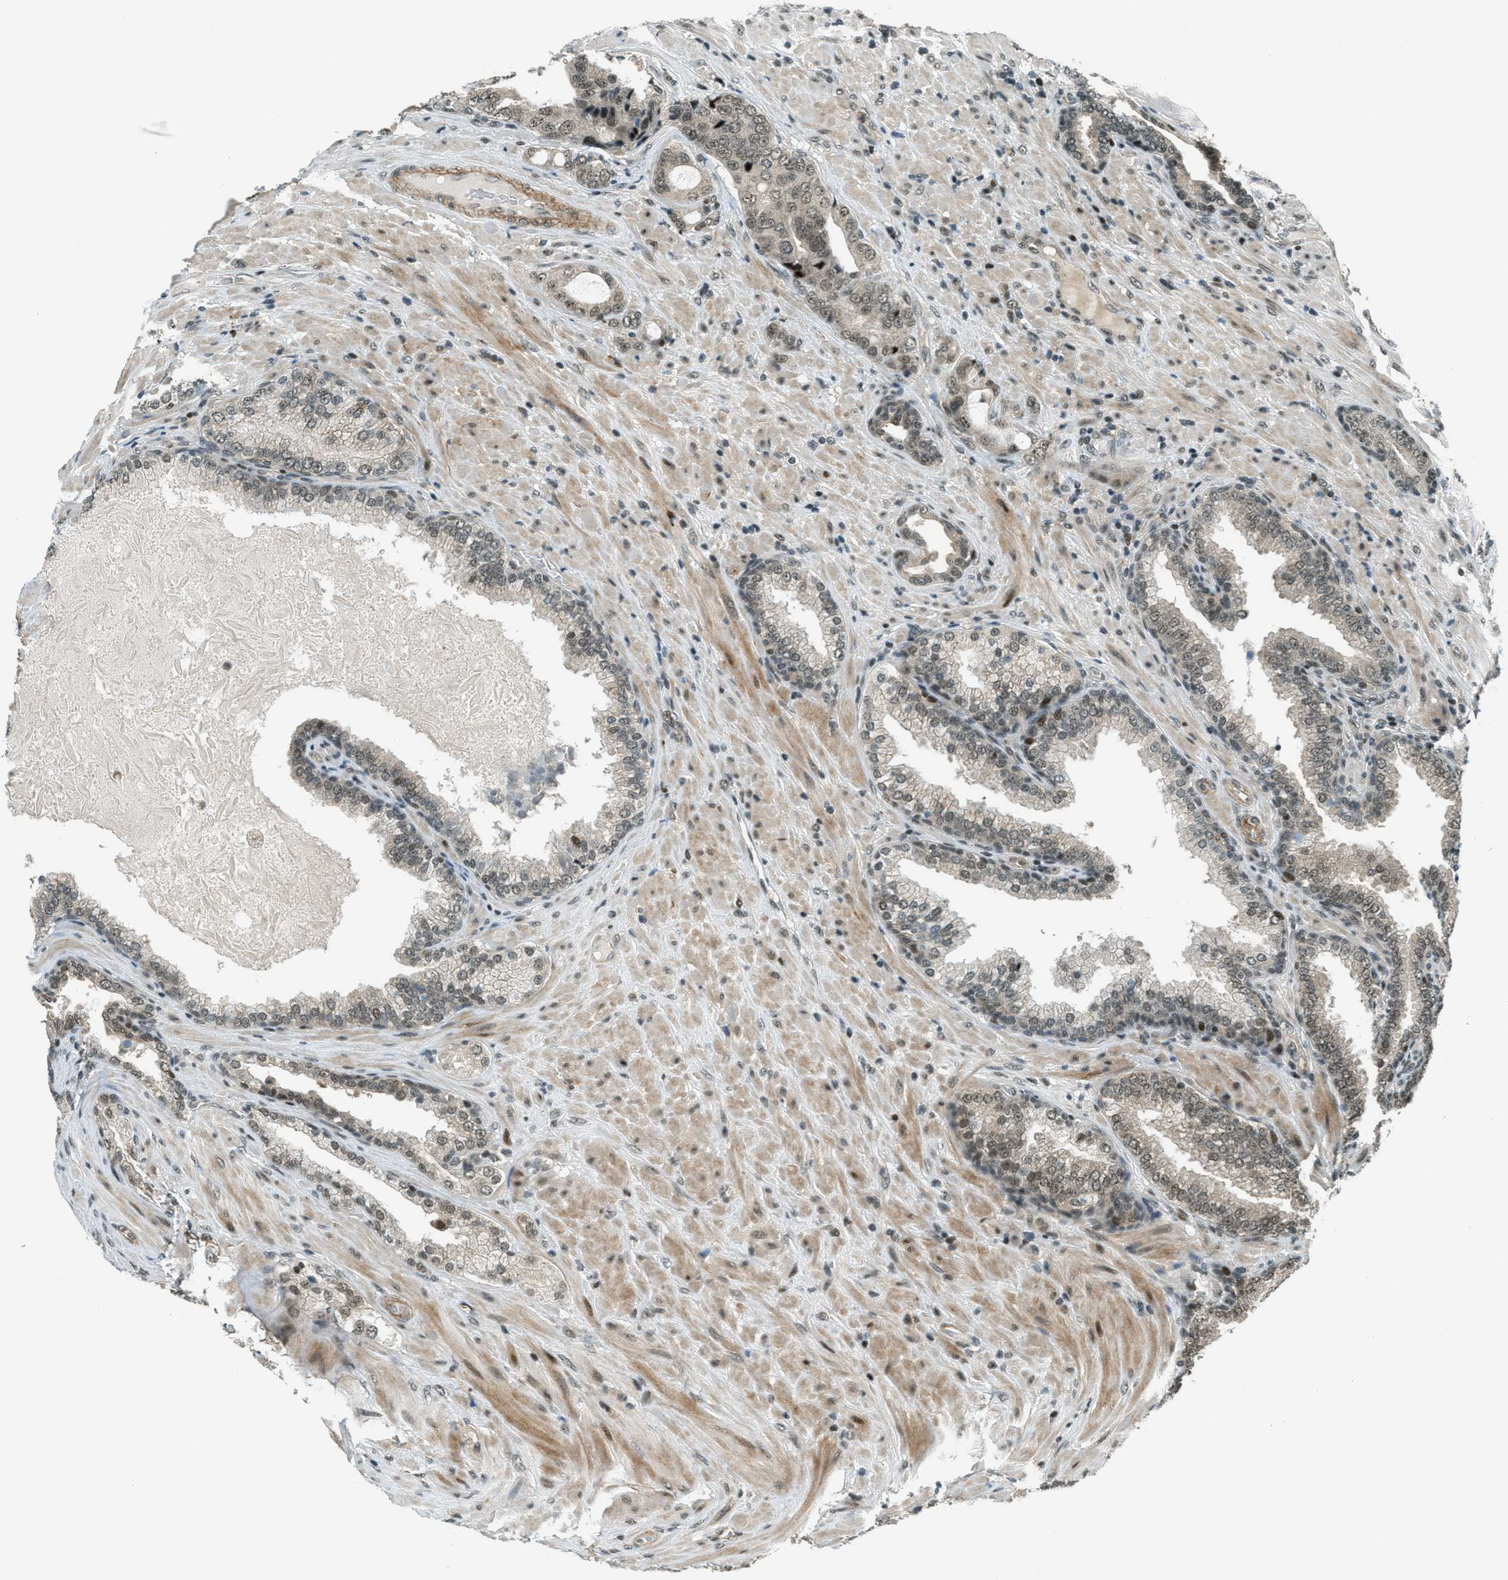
{"staining": {"intensity": "moderate", "quantity": ">75%", "location": "nuclear"}, "tissue": "prostate cancer", "cell_type": "Tumor cells", "image_type": "cancer", "snomed": [{"axis": "morphology", "description": "Adenocarcinoma, High grade"}, {"axis": "topography", "description": "Prostate"}], "caption": "The histopathology image shows a brown stain indicating the presence of a protein in the nuclear of tumor cells in prostate cancer (adenocarcinoma (high-grade)). (Brightfield microscopy of DAB IHC at high magnification).", "gene": "FOXM1", "patient": {"sex": "male", "age": 50}}